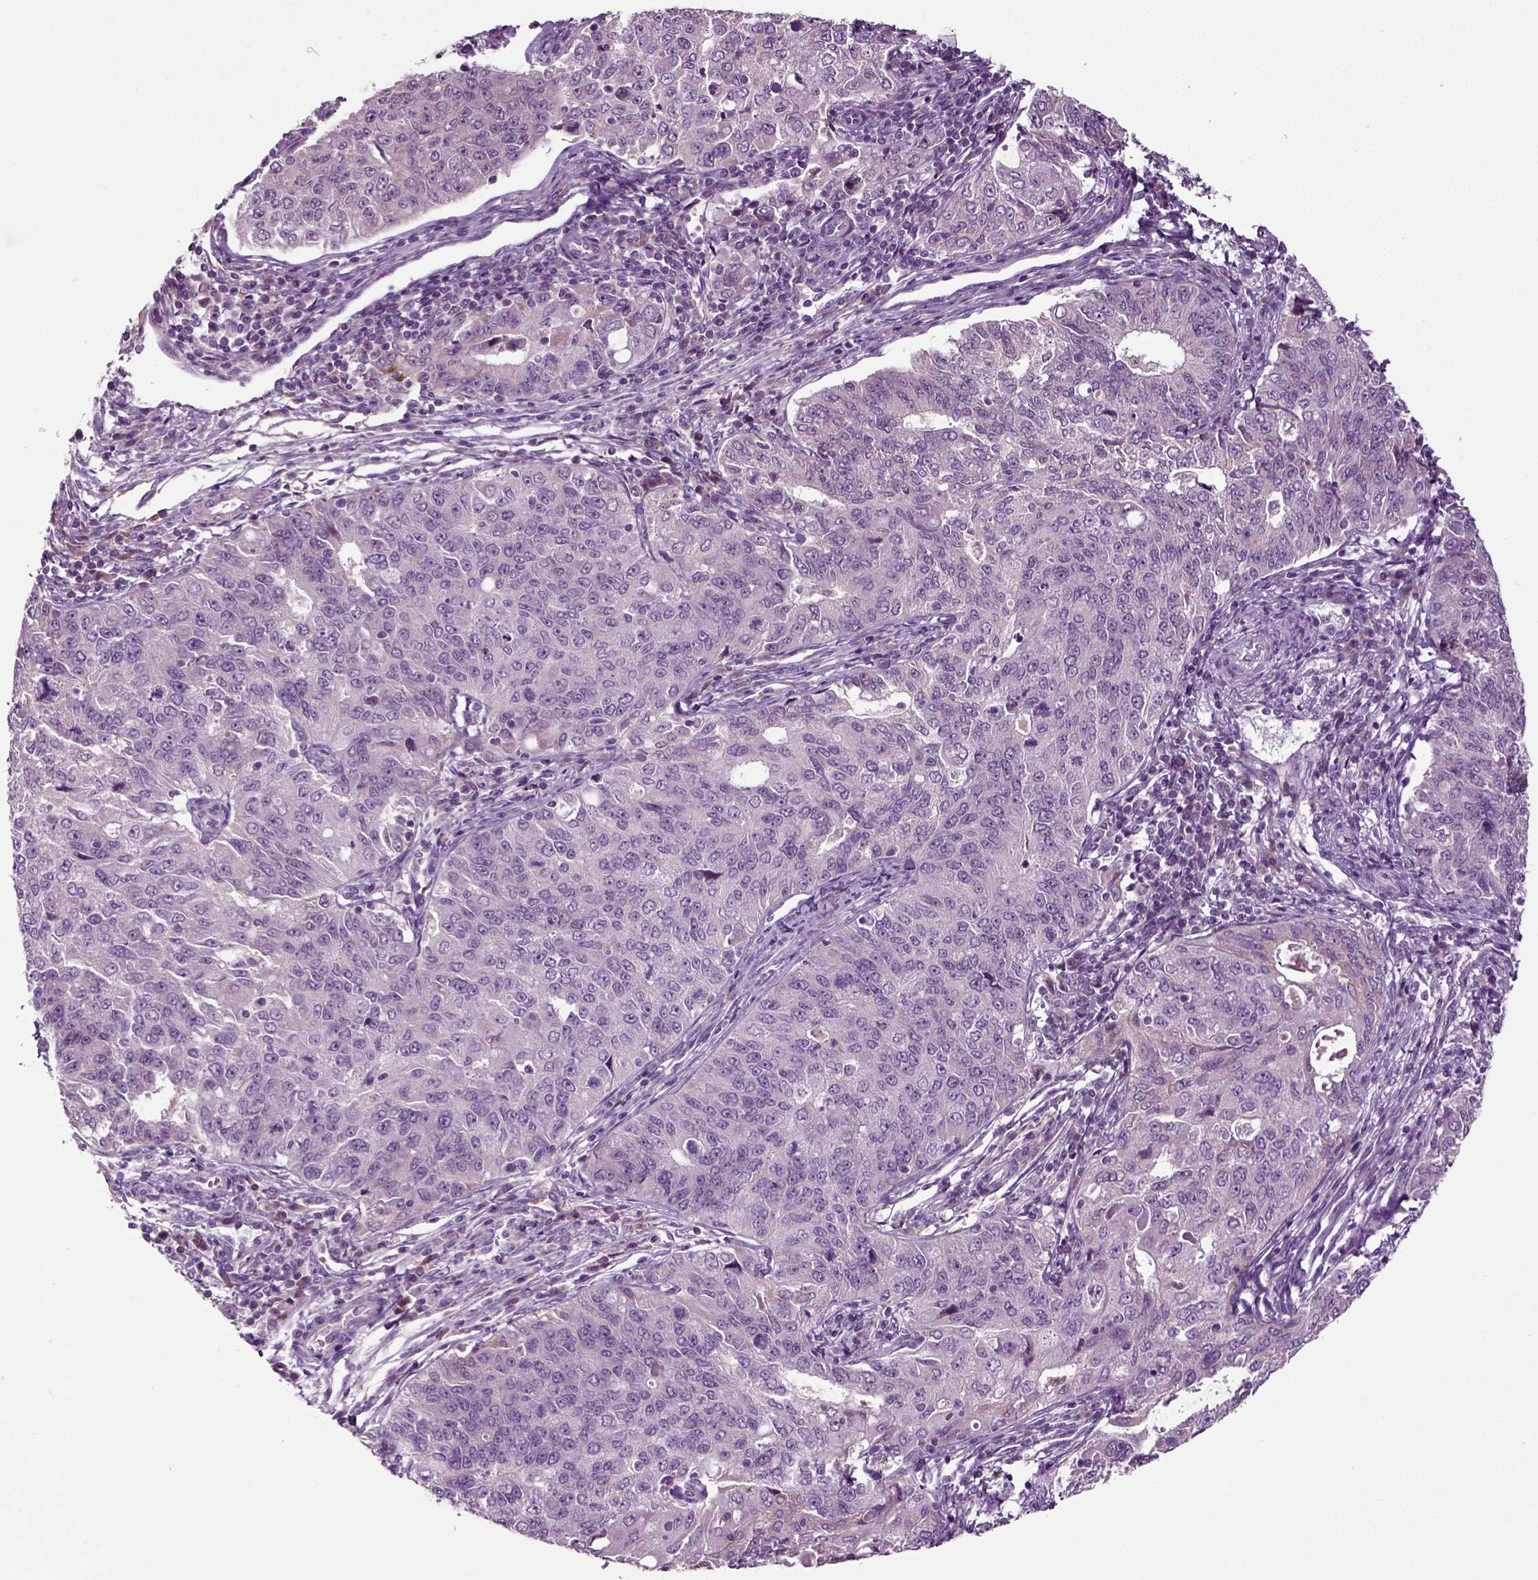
{"staining": {"intensity": "negative", "quantity": "none", "location": "none"}, "tissue": "endometrial cancer", "cell_type": "Tumor cells", "image_type": "cancer", "snomed": [{"axis": "morphology", "description": "Adenocarcinoma, NOS"}, {"axis": "topography", "description": "Endometrium"}], "caption": "Human endometrial cancer stained for a protein using IHC reveals no expression in tumor cells.", "gene": "SPATA17", "patient": {"sex": "female", "age": 43}}